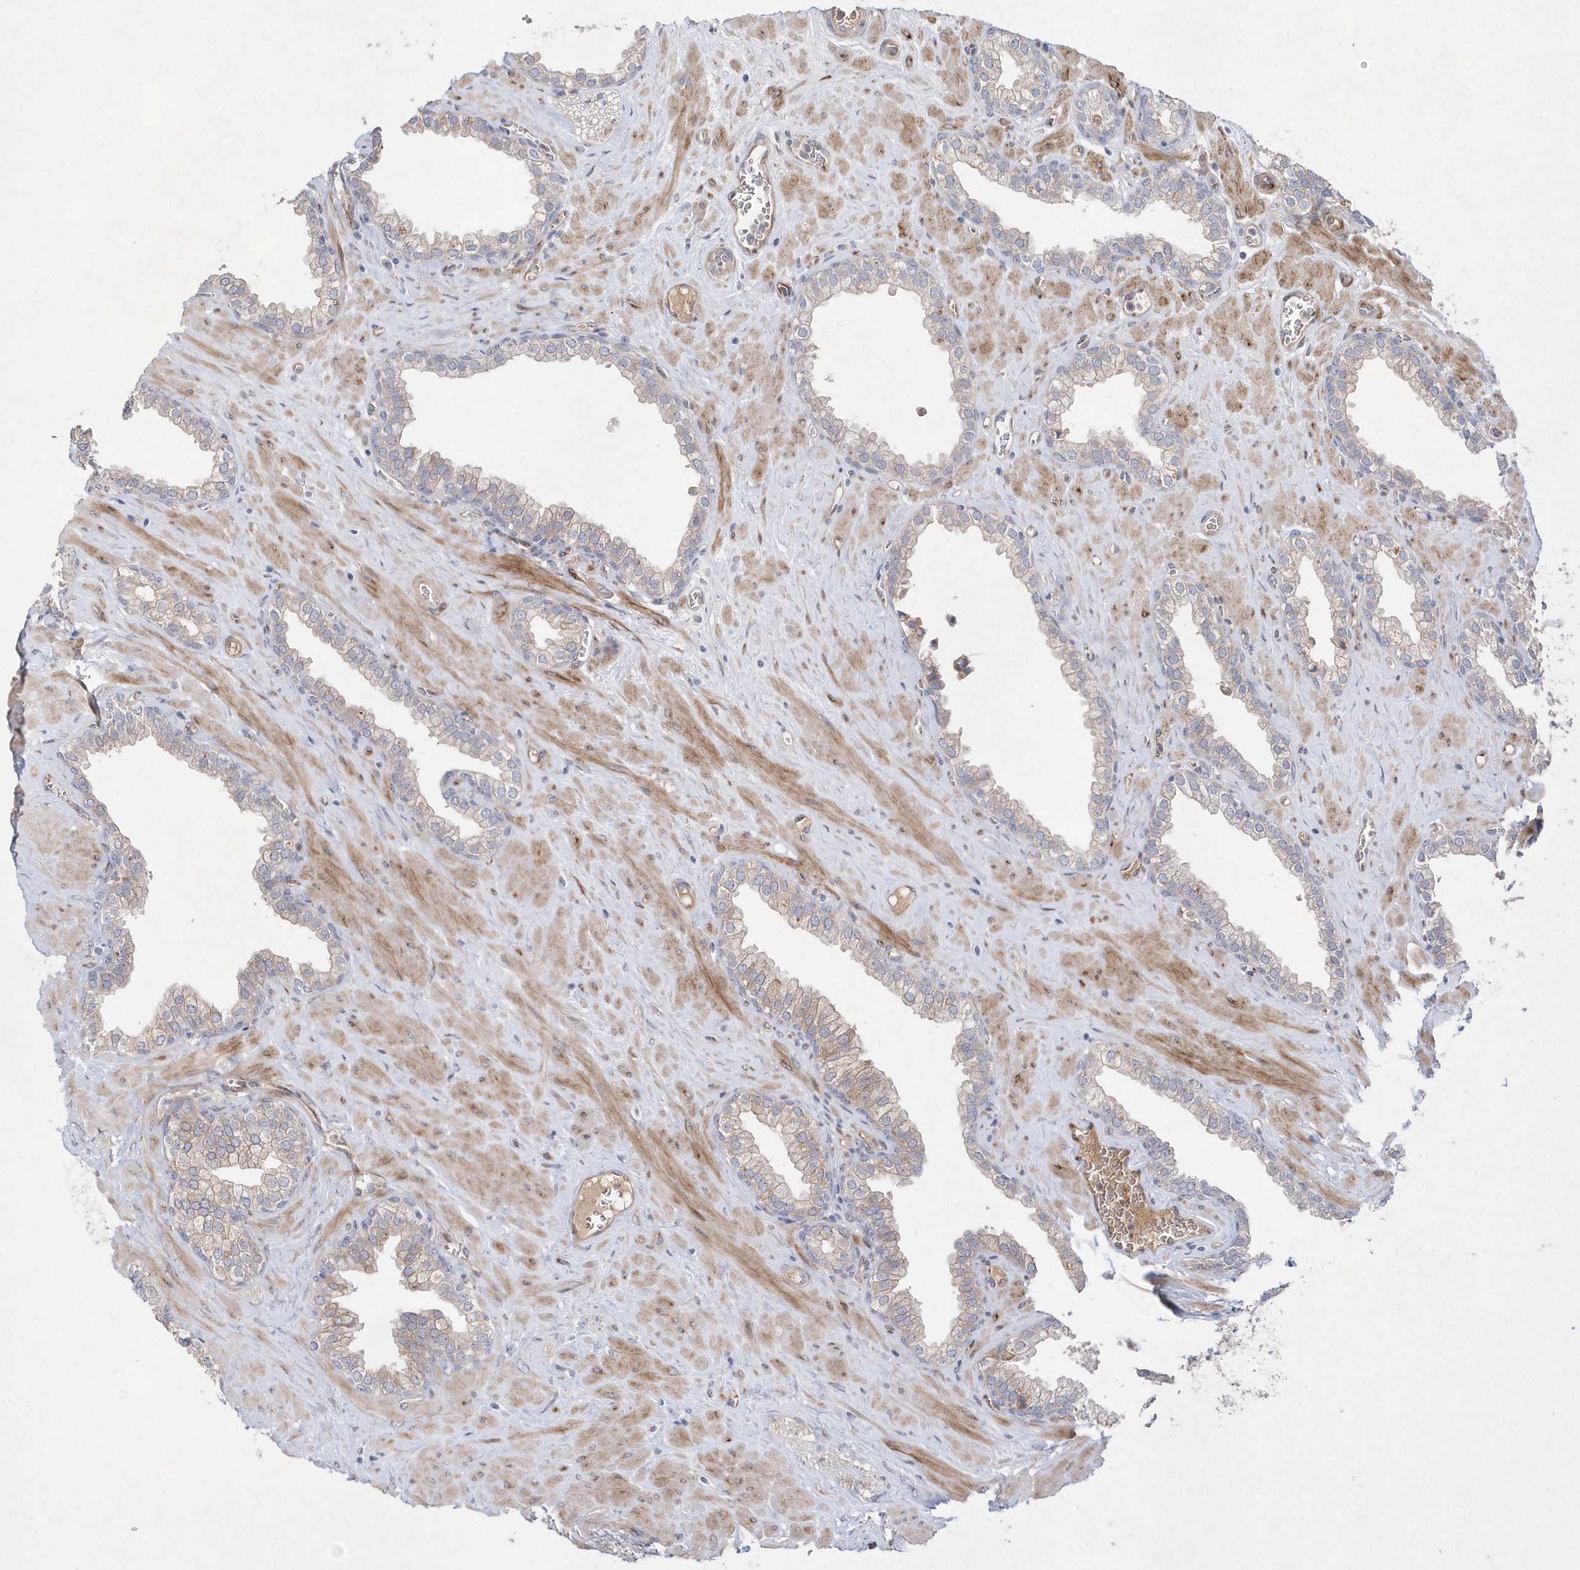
{"staining": {"intensity": "weak", "quantity": "<25%", "location": "cytoplasmic/membranous"}, "tissue": "prostate", "cell_type": "Glandular cells", "image_type": "normal", "snomed": [{"axis": "morphology", "description": "Normal tissue, NOS"}, {"axis": "morphology", "description": "Urothelial carcinoma, Low grade"}, {"axis": "topography", "description": "Urinary bladder"}, {"axis": "topography", "description": "Prostate"}], "caption": "The micrograph shows no staining of glandular cells in normal prostate.", "gene": "TMEM132B", "patient": {"sex": "male", "age": 60}}